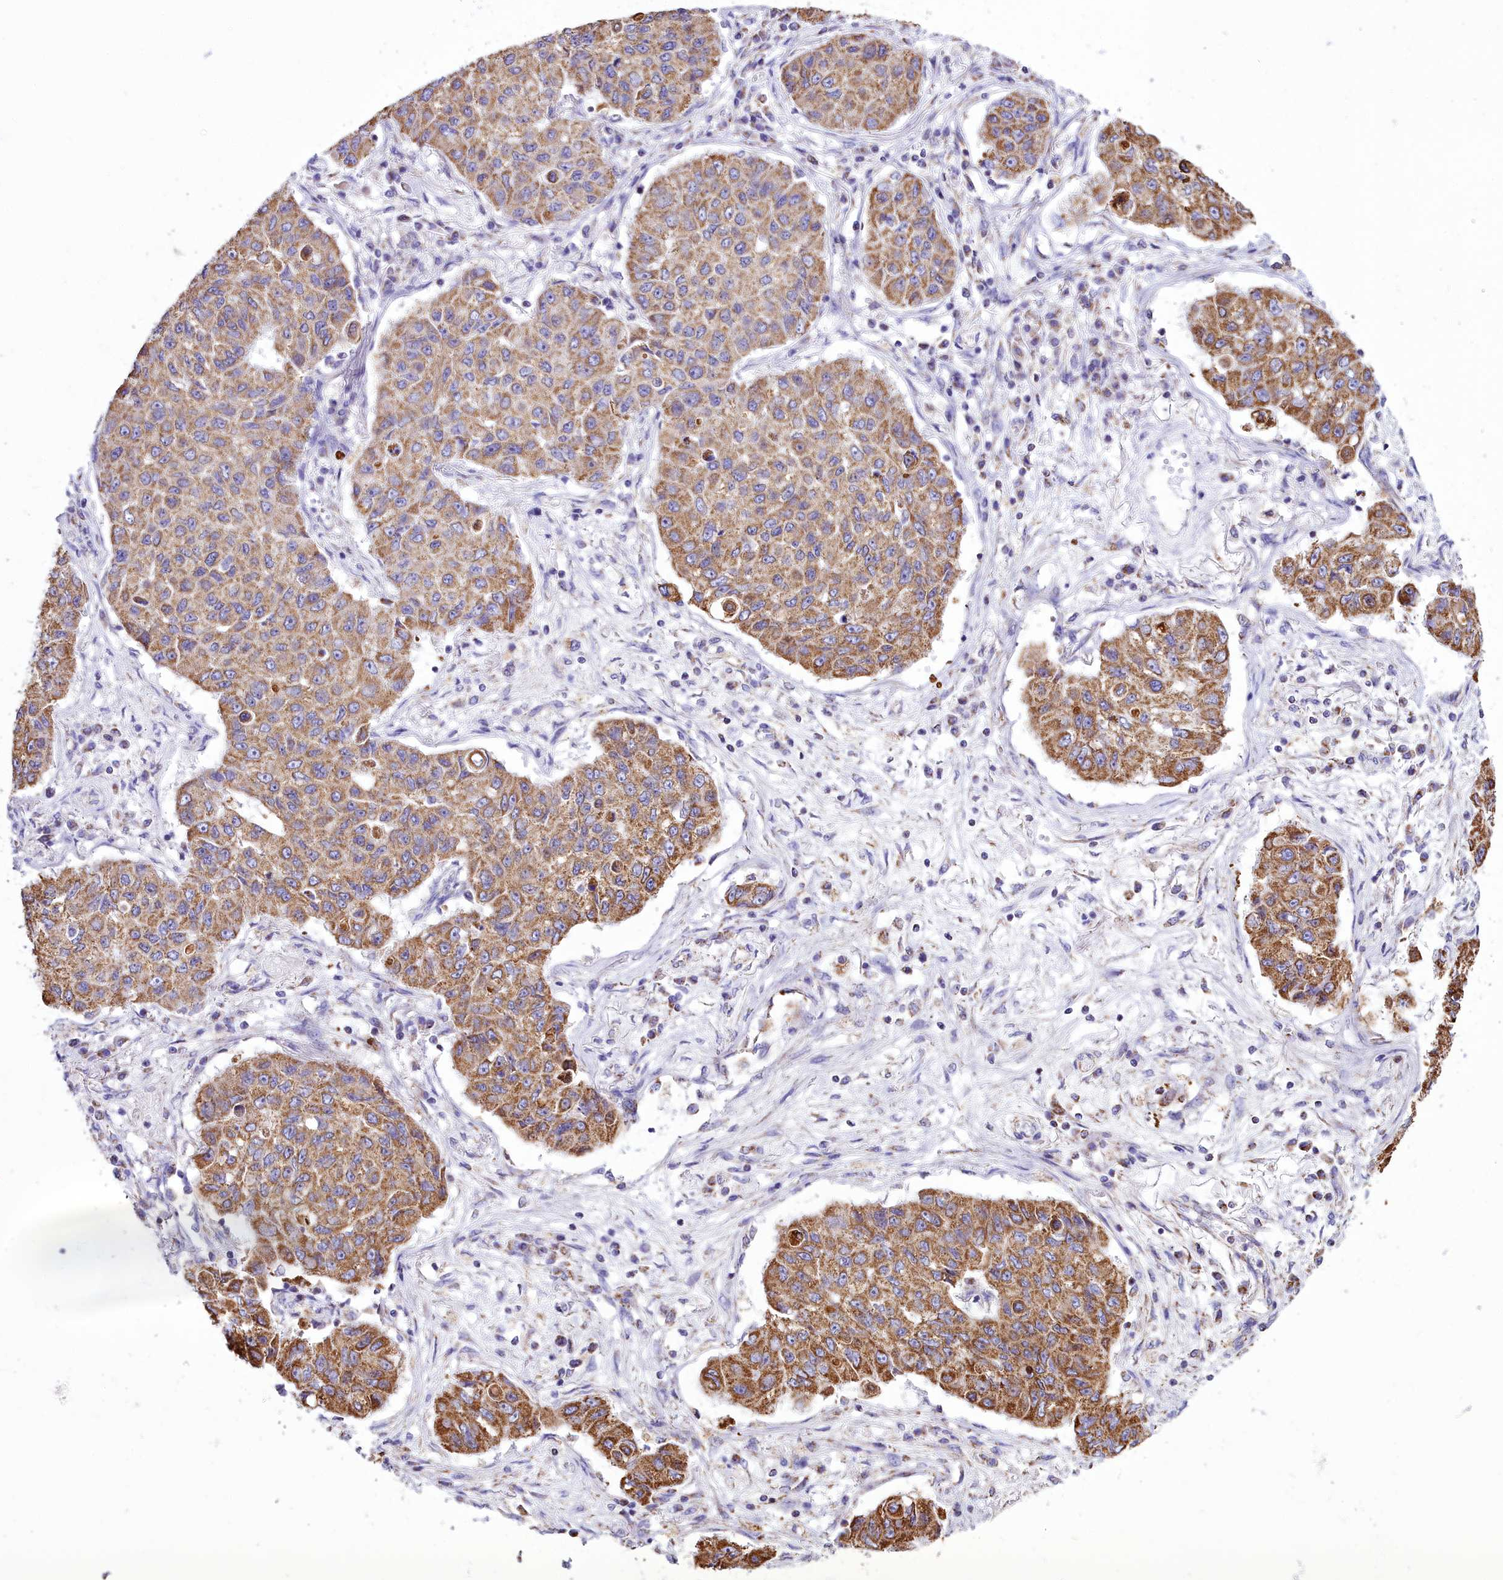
{"staining": {"intensity": "moderate", "quantity": ">75%", "location": "cytoplasmic/membranous"}, "tissue": "lung cancer", "cell_type": "Tumor cells", "image_type": "cancer", "snomed": [{"axis": "morphology", "description": "Squamous cell carcinoma, NOS"}, {"axis": "topography", "description": "Lung"}], "caption": "Protein analysis of squamous cell carcinoma (lung) tissue demonstrates moderate cytoplasmic/membranous positivity in approximately >75% of tumor cells.", "gene": "WDFY3", "patient": {"sex": "male", "age": 74}}